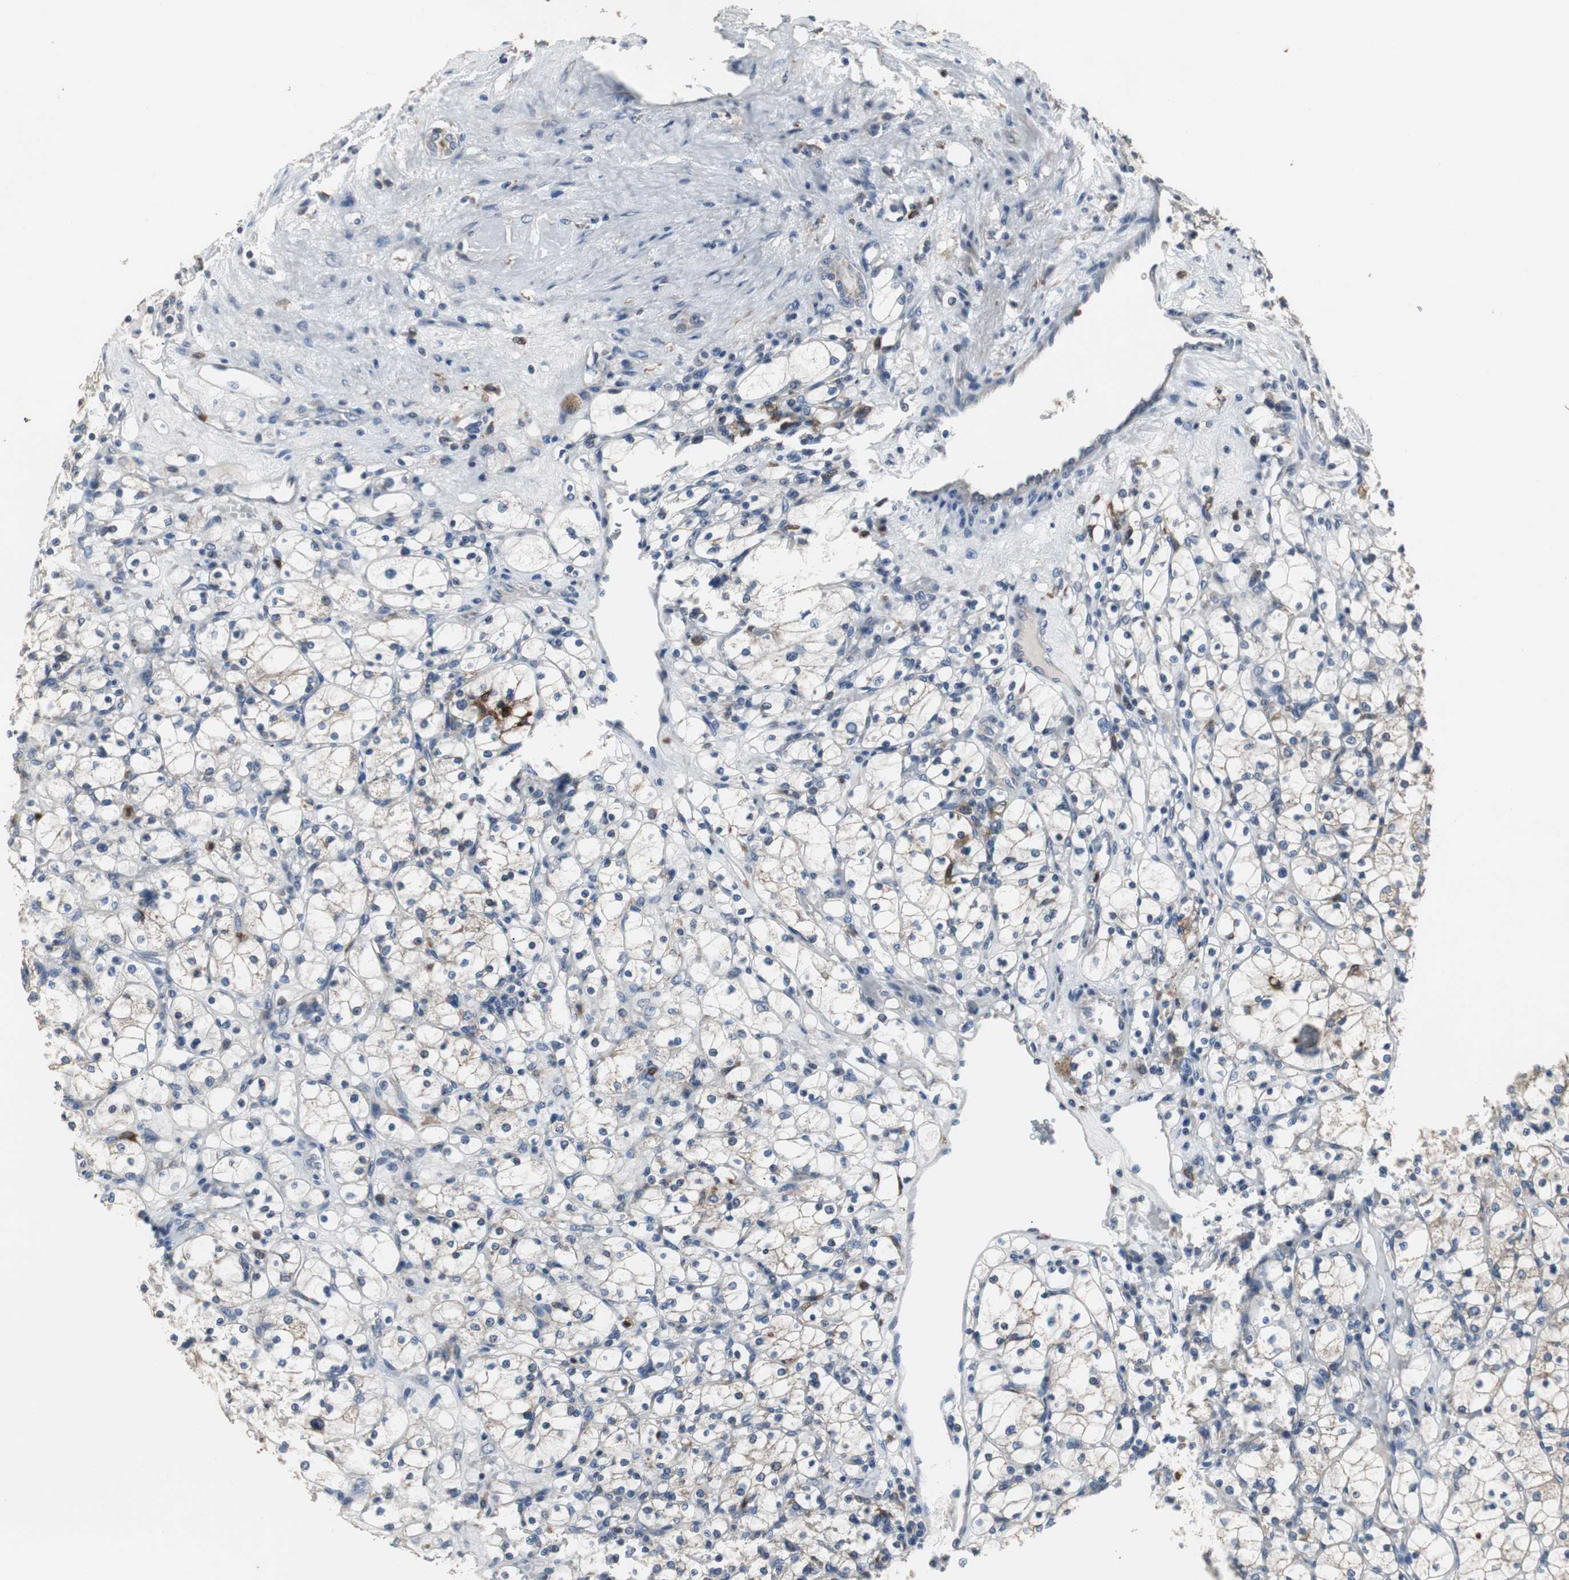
{"staining": {"intensity": "negative", "quantity": "none", "location": "none"}, "tissue": "renal cancer", "cell_type": "Tumor cells", "image_type": "cancer", "snomed": [{"axis": "morphology", "description": "Adenocarcinoma, NOS"}, {"axis": "topography", "description": "Kidney"}], "caption": "Protein analysis of adenocarcinoma (renal) displays no significant staining in tumor cells.", "gene": "NCF2", "patient": {"sex": "female", "age": 83}}